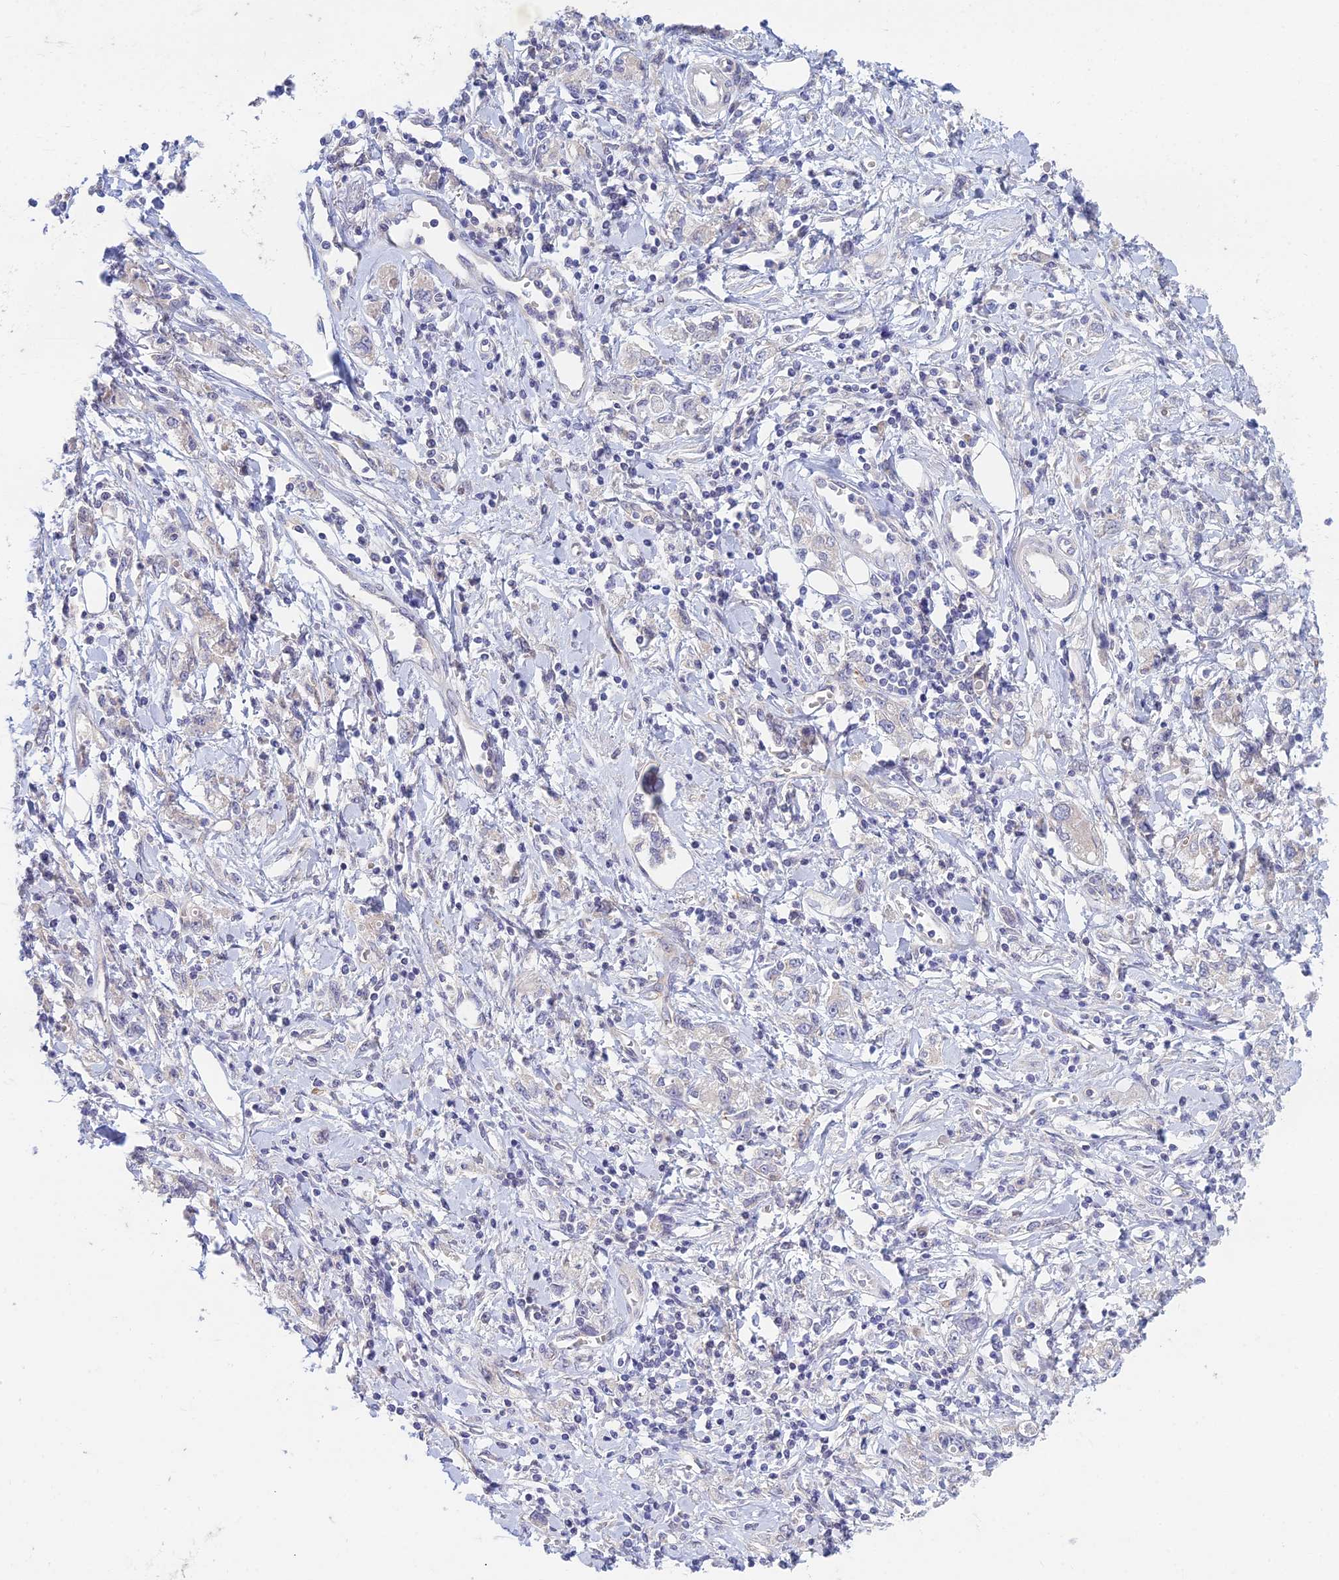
{"staining": {"intensity": "negative", "quantity": "none", "location": "none"}, "tissue": "stomach cancer", "cell_type": "Tumor cells", "image_type": "cancer", "snomed": [{"axis": "morphology", "description": "Adenocarcinoma, NOS"}, {"axis": "topography", "description": "Stomach"}], "caption": "This is an immunohistochemistry (IHC) photomicrograph of human adenocarcinoma (stomach). There is no expression in tumor cells.", "gene": "METTL26", "patient": {"sex": "female", "age": 76}}